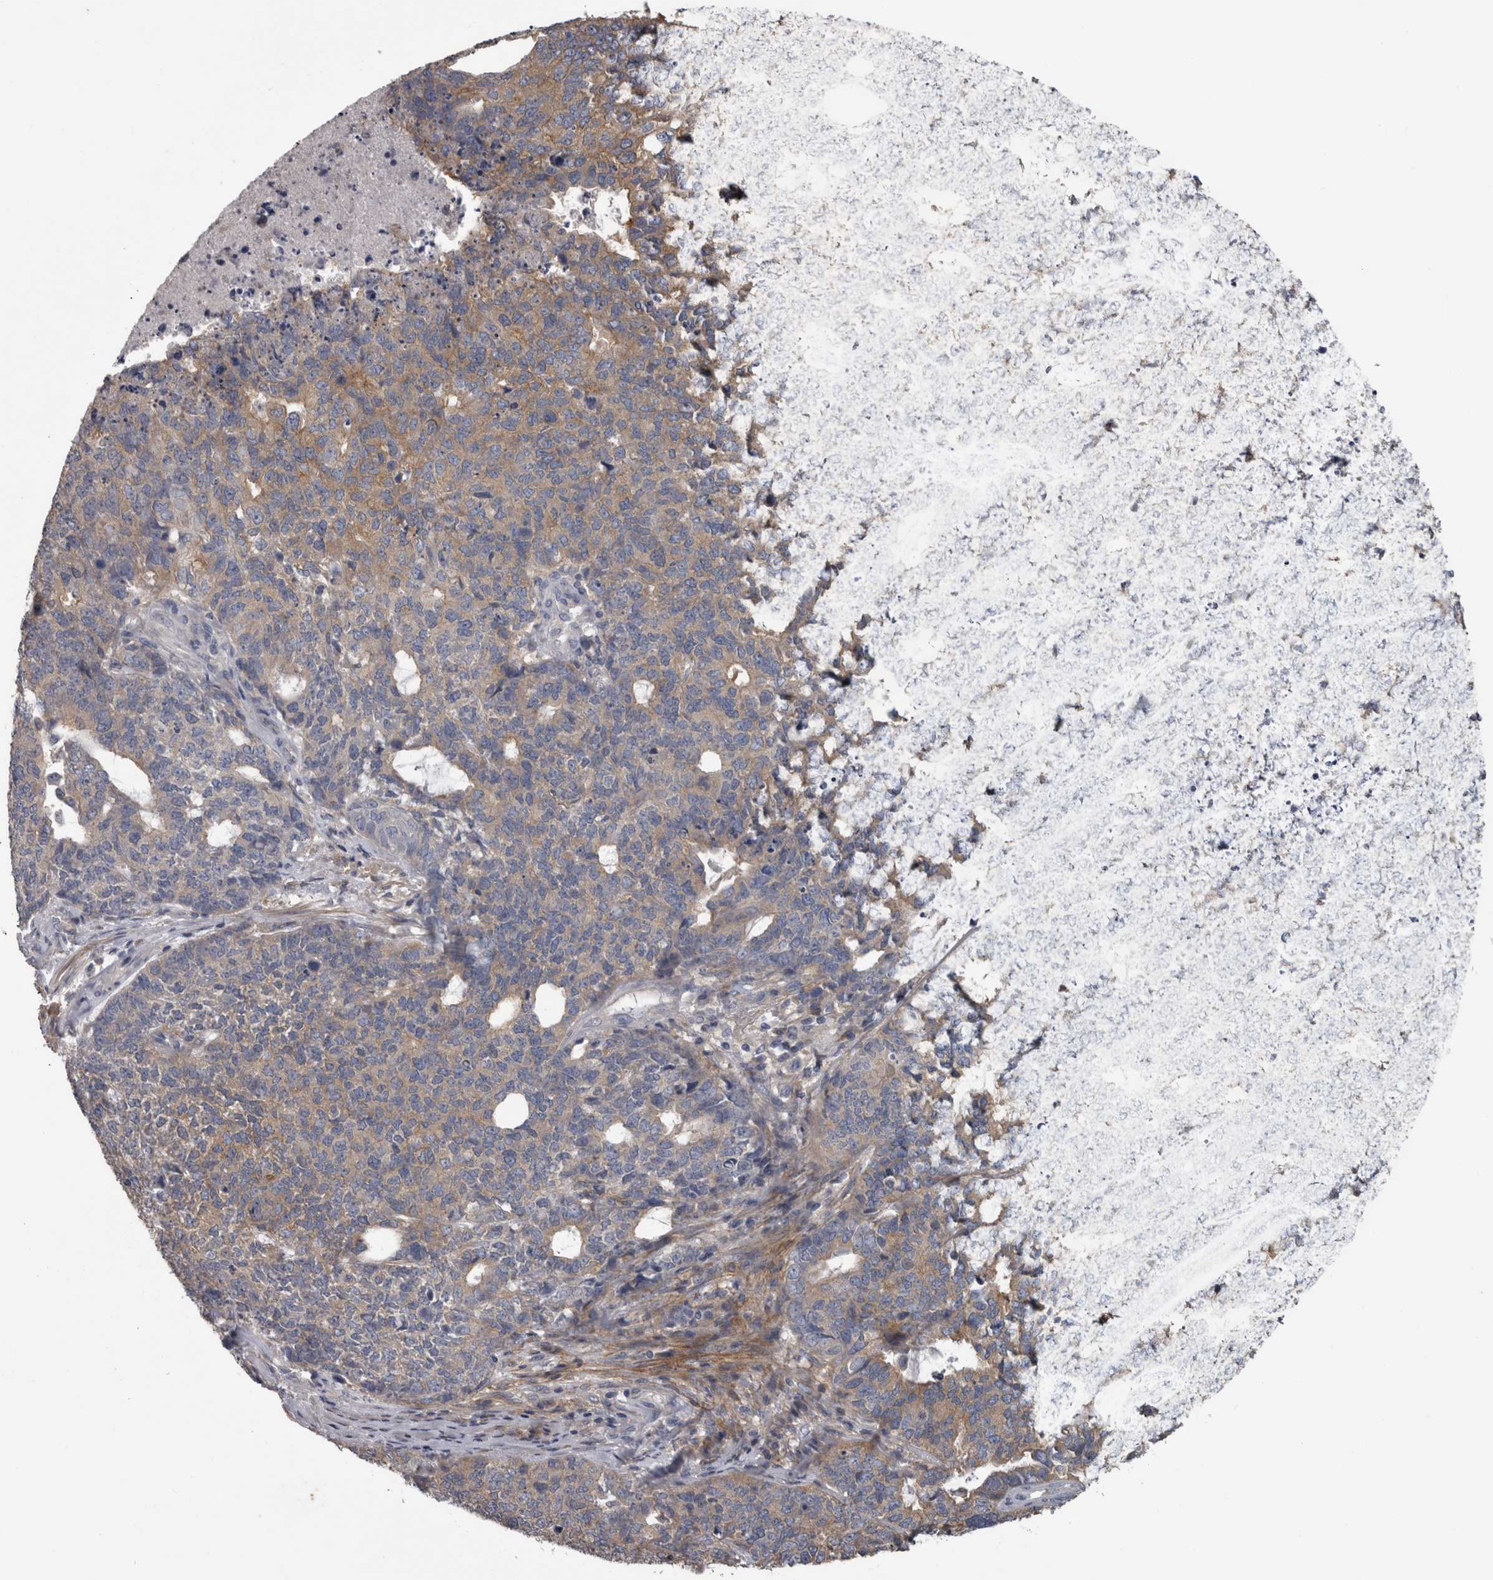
{"staining": {"intensity": "weak", "quantity": "25%-75%", "location": "cytoplasmic/membranous"}, "tissue": "cervical cancer", "cell_type": "Tumor cells", "image_type": "cancer", "snomed": [{"axis": "morphology", "description": "Squamous cell carcinoma, NOS"}, {"axis": "topography", "description": "Cervix"}], "caption": "Squamous cell carcinoma (cervical) stained with a protein marker demonstrates weak staining in tumor cells.", "gene": "EFEMP2", "patient": {"sex": "female", "age": 63}}